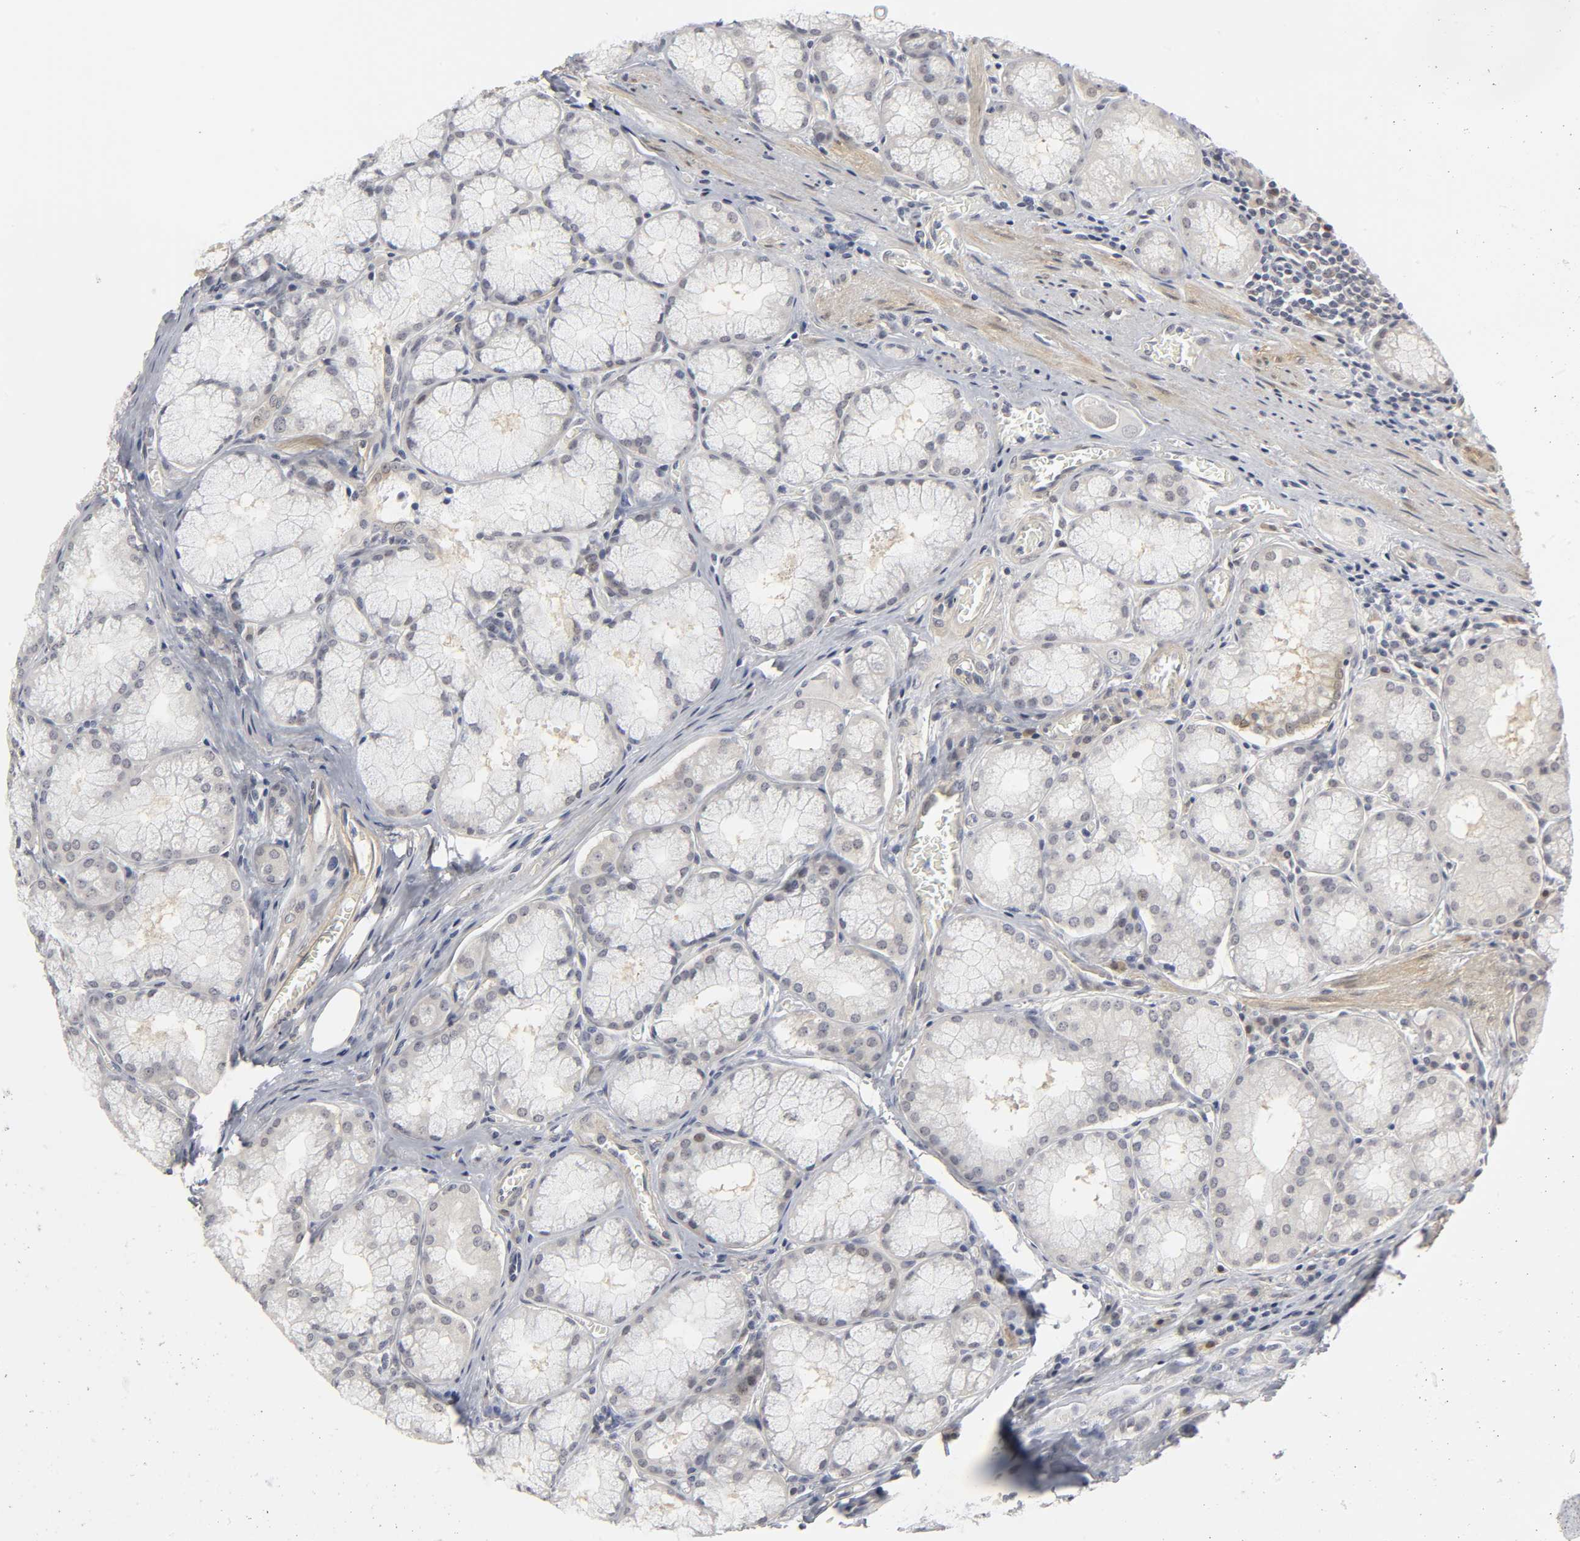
{"staining": {"intensity": "negative", "quantity": "none", "location": "none"}, "tissue": "stomach", "cell_type": "Glandular cells", "image_type": "normal", "snomed": [{"axis": "morphology", "description": "Normal tissue, NOS"}, {"axis": "topography", "description": "Stomach, lower"}], "caption": "Photomicrograph shows no protein positivity in glandular cells of normal stomach.", "gene": "PDLIM3", "patient": {"sex": "male", "age": 56}}